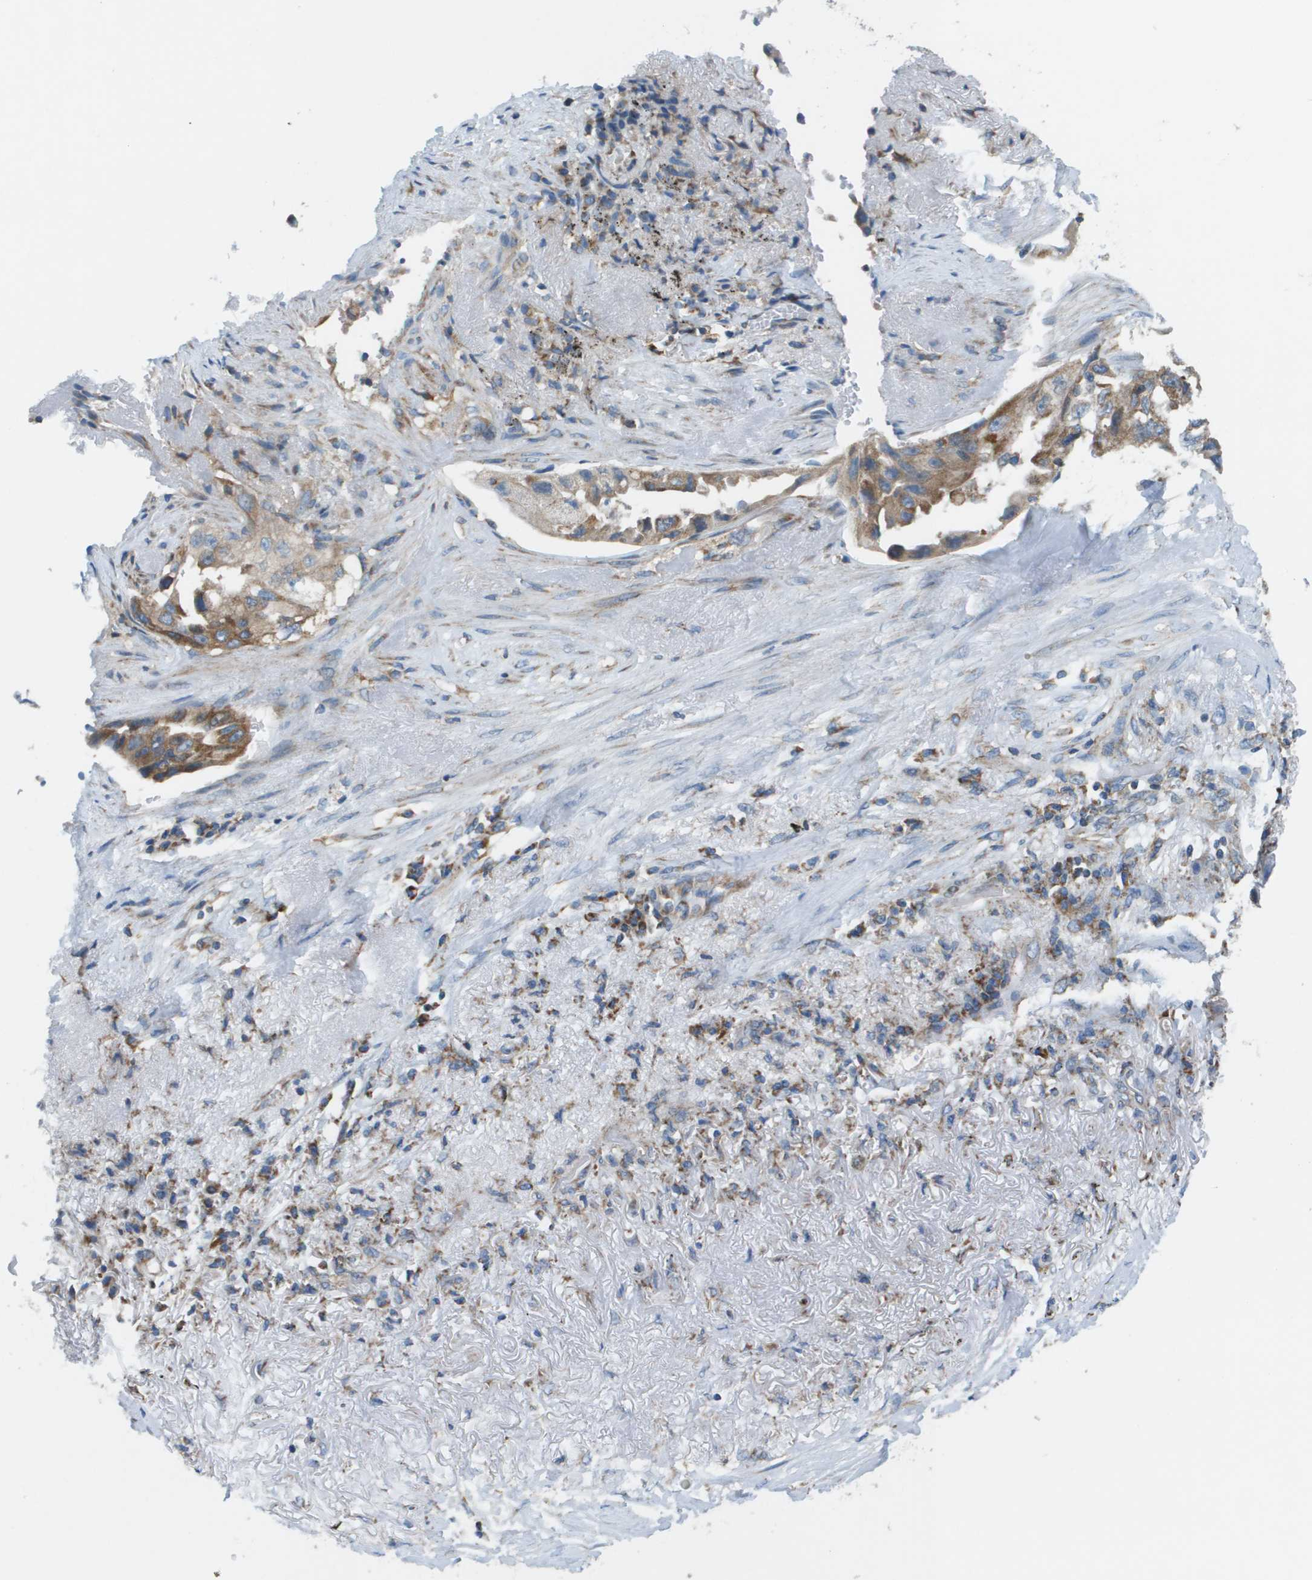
{"staining": {"intensity": "moderate", "quantity": ">75%", "location": "cytoplasmic/membranous"}, "tissue": "lung cancer", "cell_type": "Tumor cells", "image_type": "cancer", "snomed": [{"axis": "morphology", "description": "Adenocarcinoma, NOS"}, {"axis": "topography", "description": "Lung"}], "caption": "IHC photomicrograph of neoplastic tissue: adenocarcinoma (lung) stained using immunohistochemistry shows medium levels of moderate protein expression localized specifically in the cytoplasmic/membranous of tumor cells, appearing as a cytoplasmic/membranous brown color.", "gene": "TAOK3", "patient": {"sex": "female", "age": 51}}